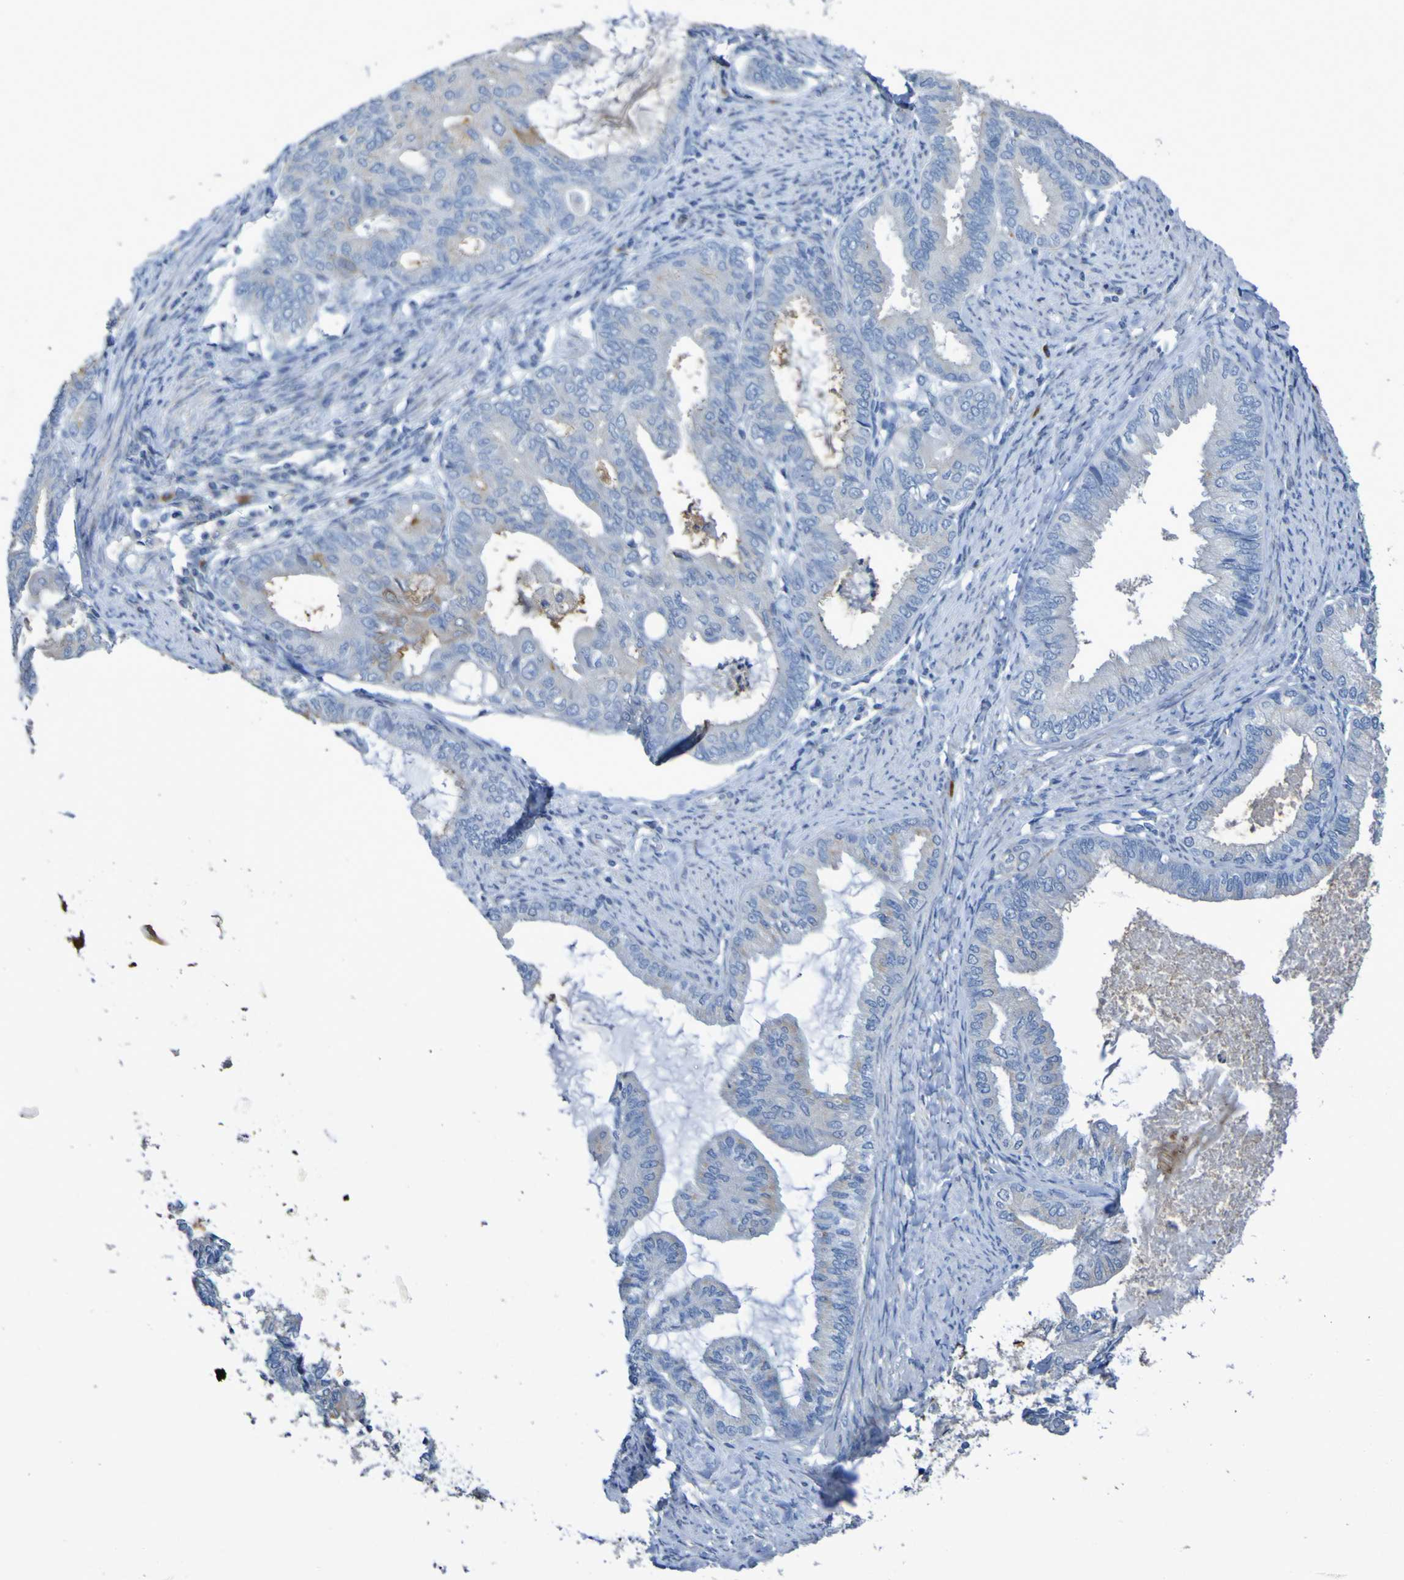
{"staining": {"intensity": "weak", "quantity": "<25%", "location": "cytoplasmic/membranous"}, "tissue": "endometrial cancer", "cell_type": "Tumor cells", "image_type": "cancer", "snomed": [{"axis": "morphology", "description": "Adenocarcinoma, NOS"}, {"axis": "topography", "description": "Endometrium"}], "caption": "This micrograph is of endometrial cancer (adenocarcinoma) stained with immunohistochemistry (IHC) to label a protein in brown with the nuclei are counter-stained blue. There is no staining in tumor cells.", "gene": "C11orf24", "patient": {"sex": "female", "age": 86}}